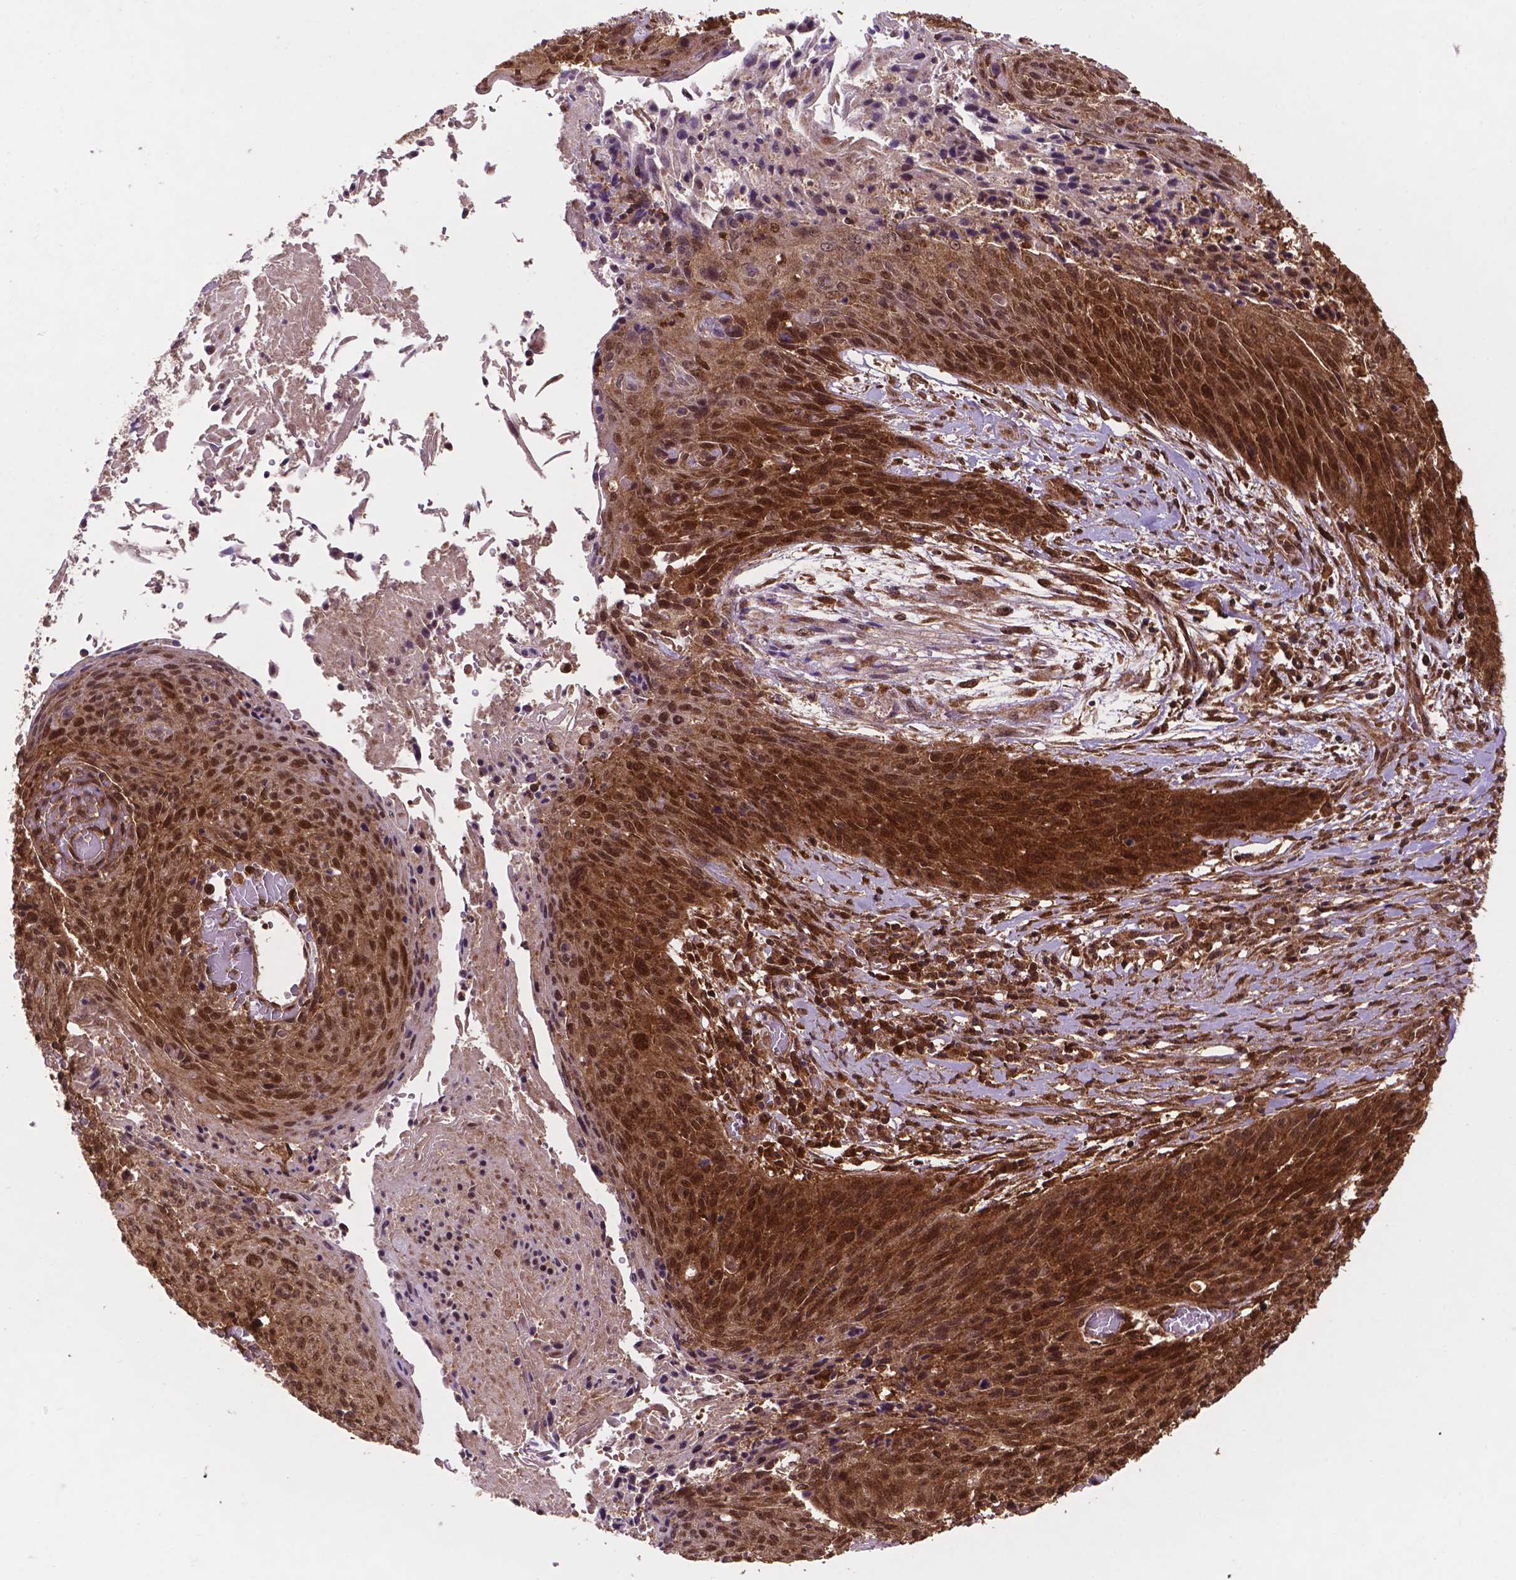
{"staining": {"intensity": "strong", "quantity": ">75%", "location": "cytoplasmic/membranous,nuclear"}, "tissue": "cervical cancer", "cell_type": "Tumor cells", "image_type": "cancer", "snomed": [{"axis": "morphology", "description": "Squamous cell carcinoma, NOS"}, {"axis": "topography", "description": "Cervix"}], "caption": "Cervical squamous cell carcinoma tissue demonstrates strong cytoplasmic/membranous and nuclear positivity in about >75% of tumor cells, visualized by immunohistochemistry.", "gene": "UBE2L6", "patient": {"sex": "female", "age": 45}}